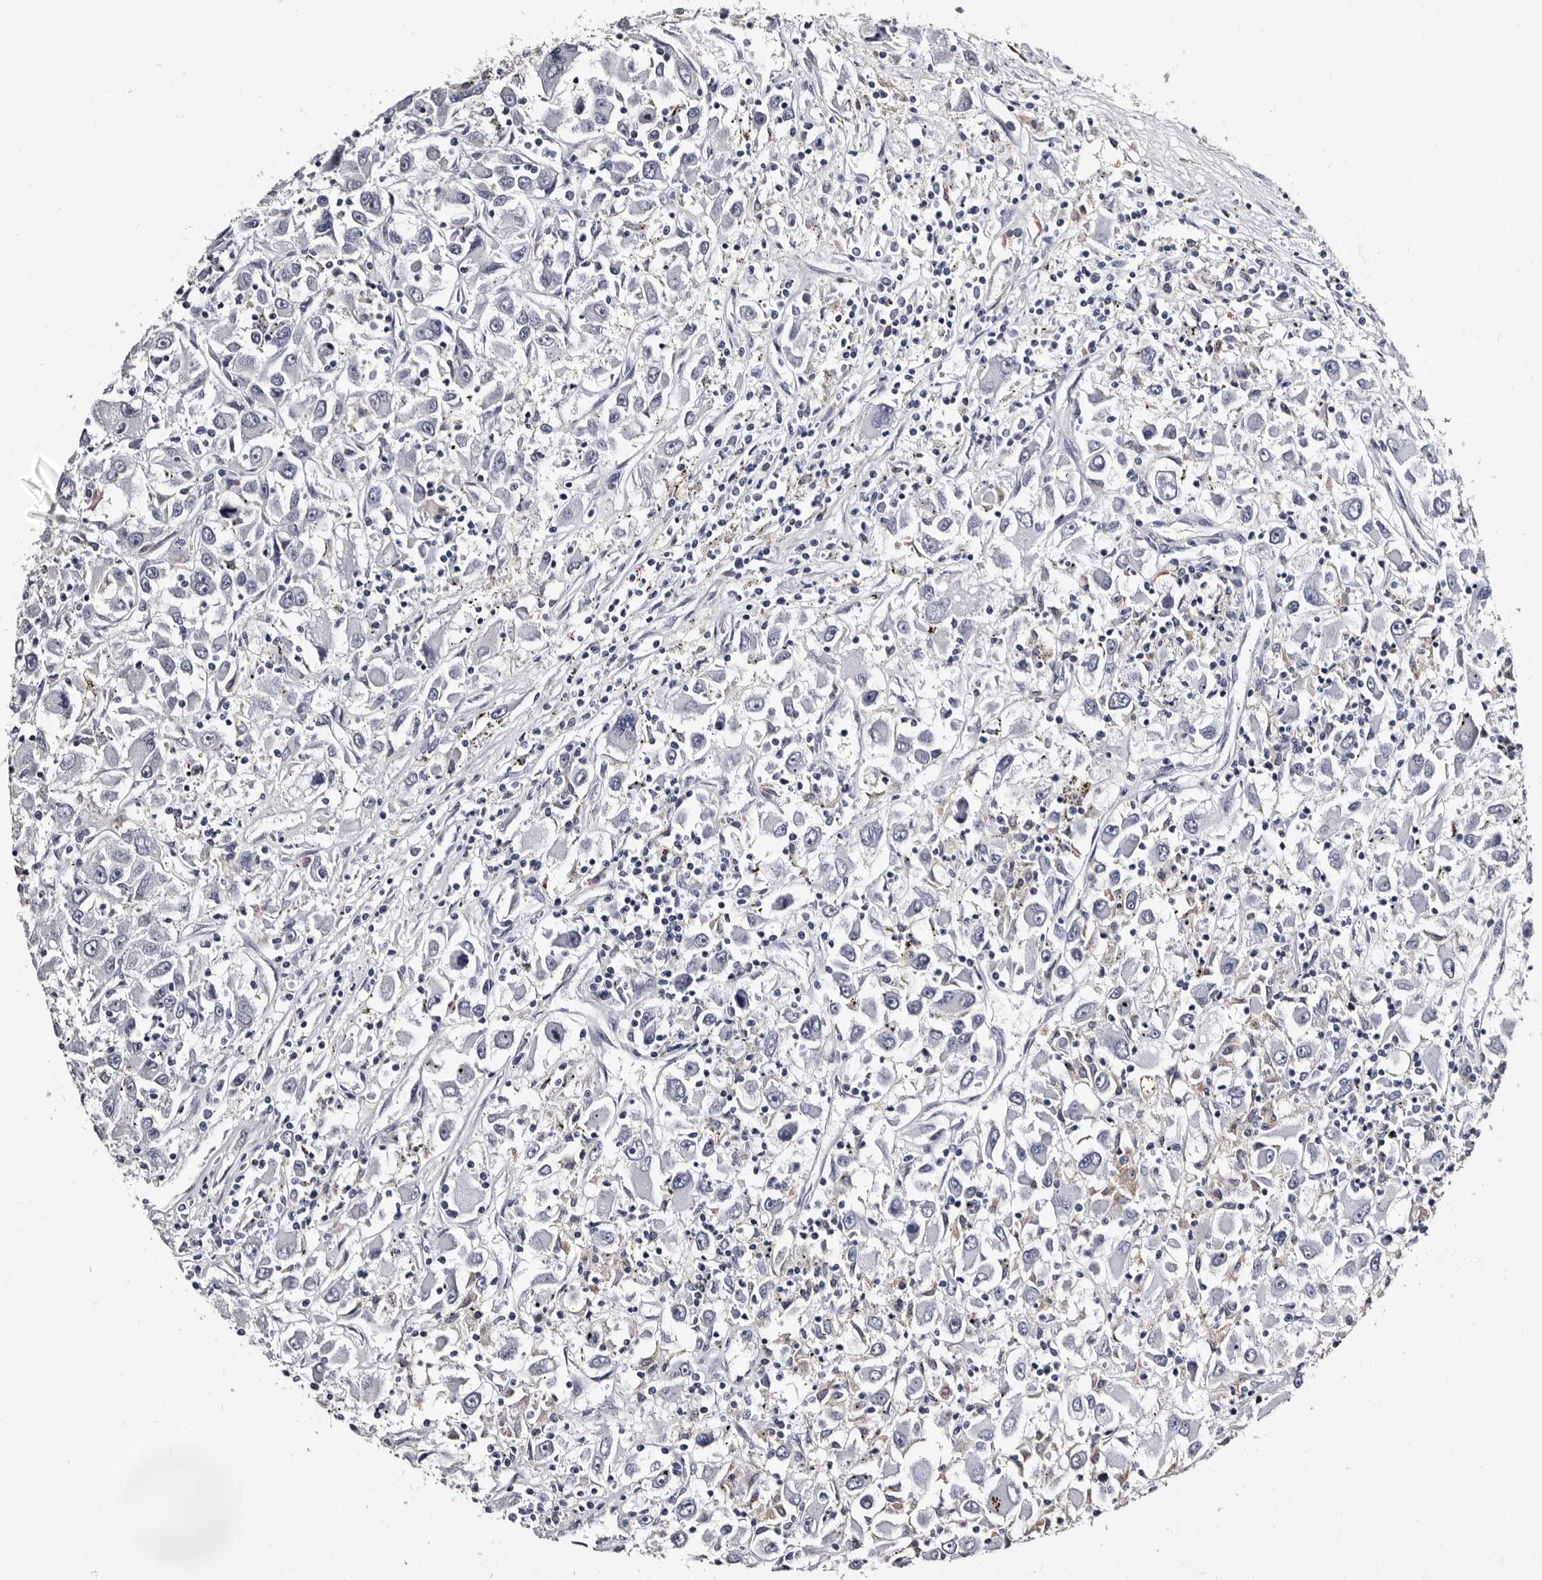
{"staining": {"intensity": "negative", "quantity": "none", "location": "none"}, "tissue": "renal cancer", "cell_type": "Tumor cells", "image_type": "cancer", "snomed": [{"axis": "morphology", "description": "Adenocarcinoma, NOS"}, {"axis": "topography", "description": "Kidney"}], "caption": "Renal cancer was stained to show a protein in brown. There is no significant positivity in tumor cells.", "gene": "EPB41L3", "patient": {"sex": "female", "age": 52}}